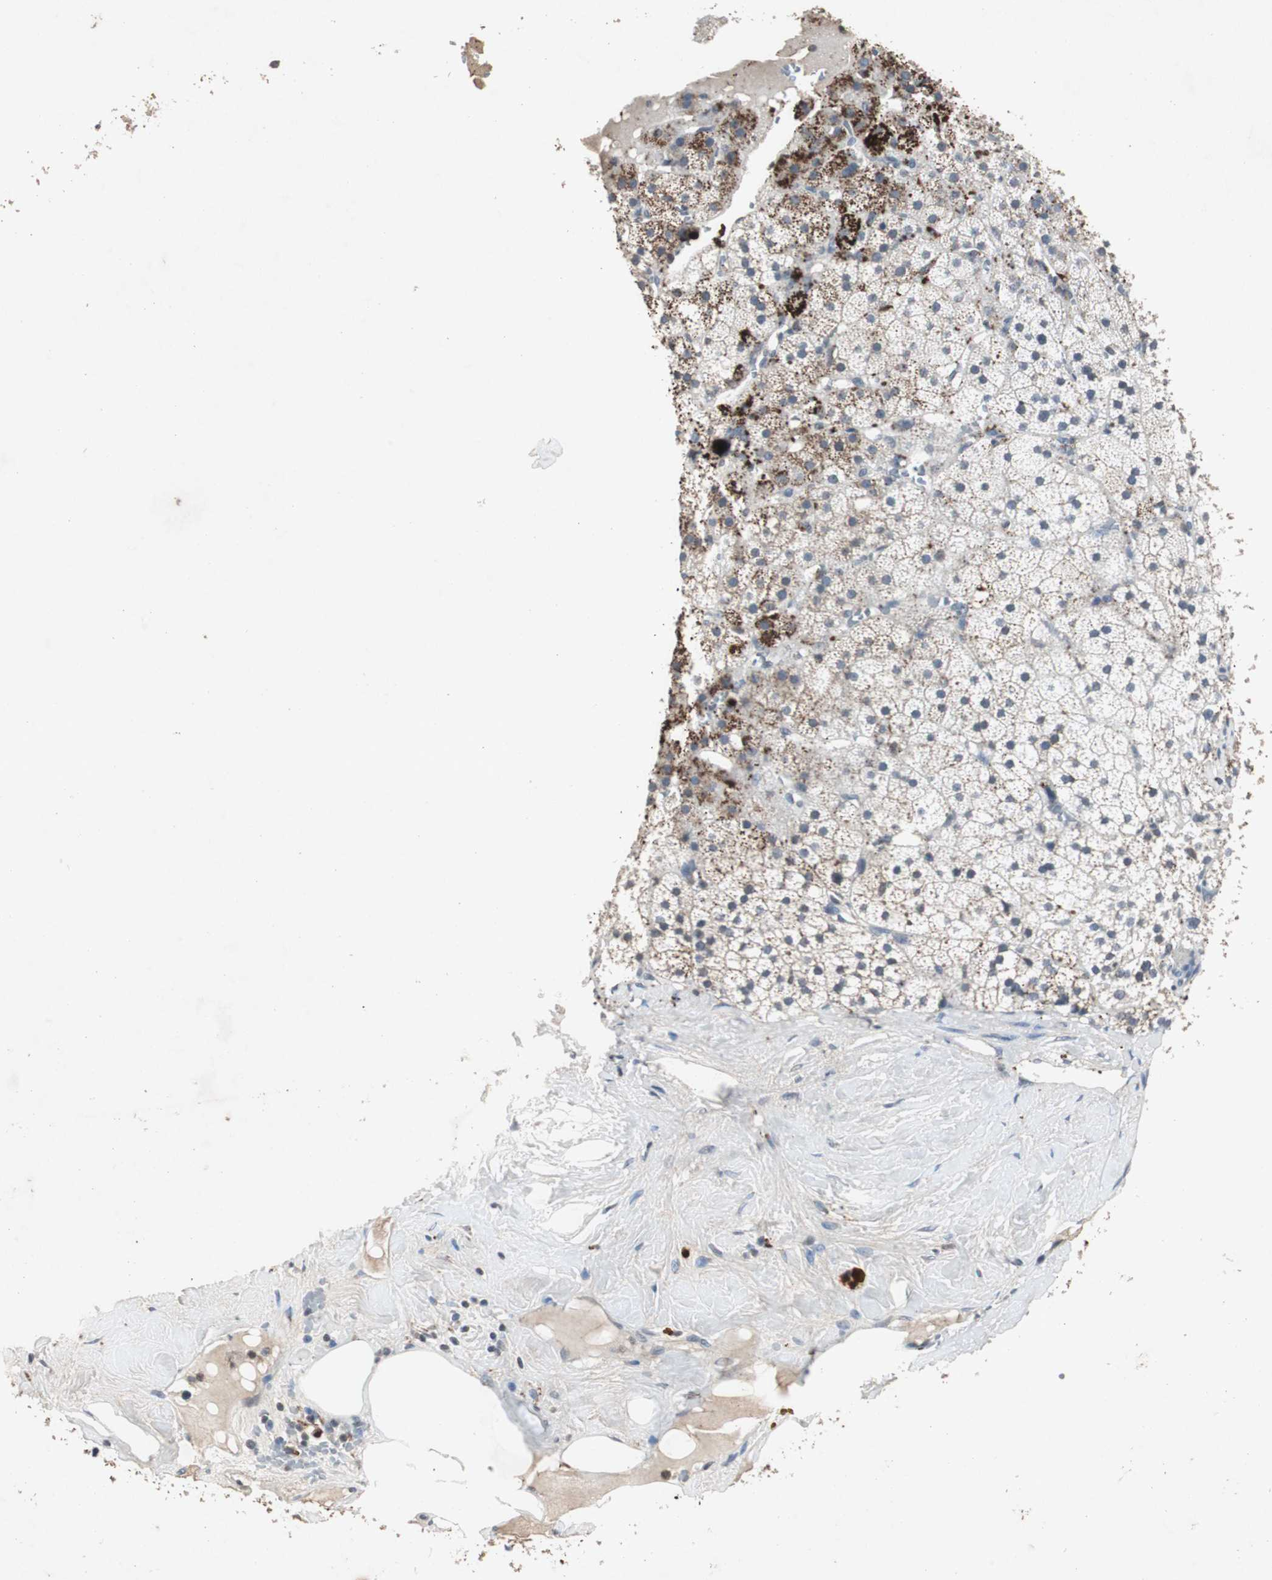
{"staining": {"intensity": "moderate", "quantity": "25%-75%", "location": "cytoplasmic/membranous"}, "tissue": "adrenal gland", "cell_type": "Glandular cells", "image_type": "normal", "snomed": [{"axis": "morphology", "description": "Normal tissue, NOS"}, {"axis": "topography", "description": "Adrenal gland"}], "caption": "Normal adrenal gland demonstrates moderate cytoplasmic/membranous expression in about 25%-75% of glandular cells.", "gene": "ADNP2", "patient": {"sex": "male", "age": 35}}